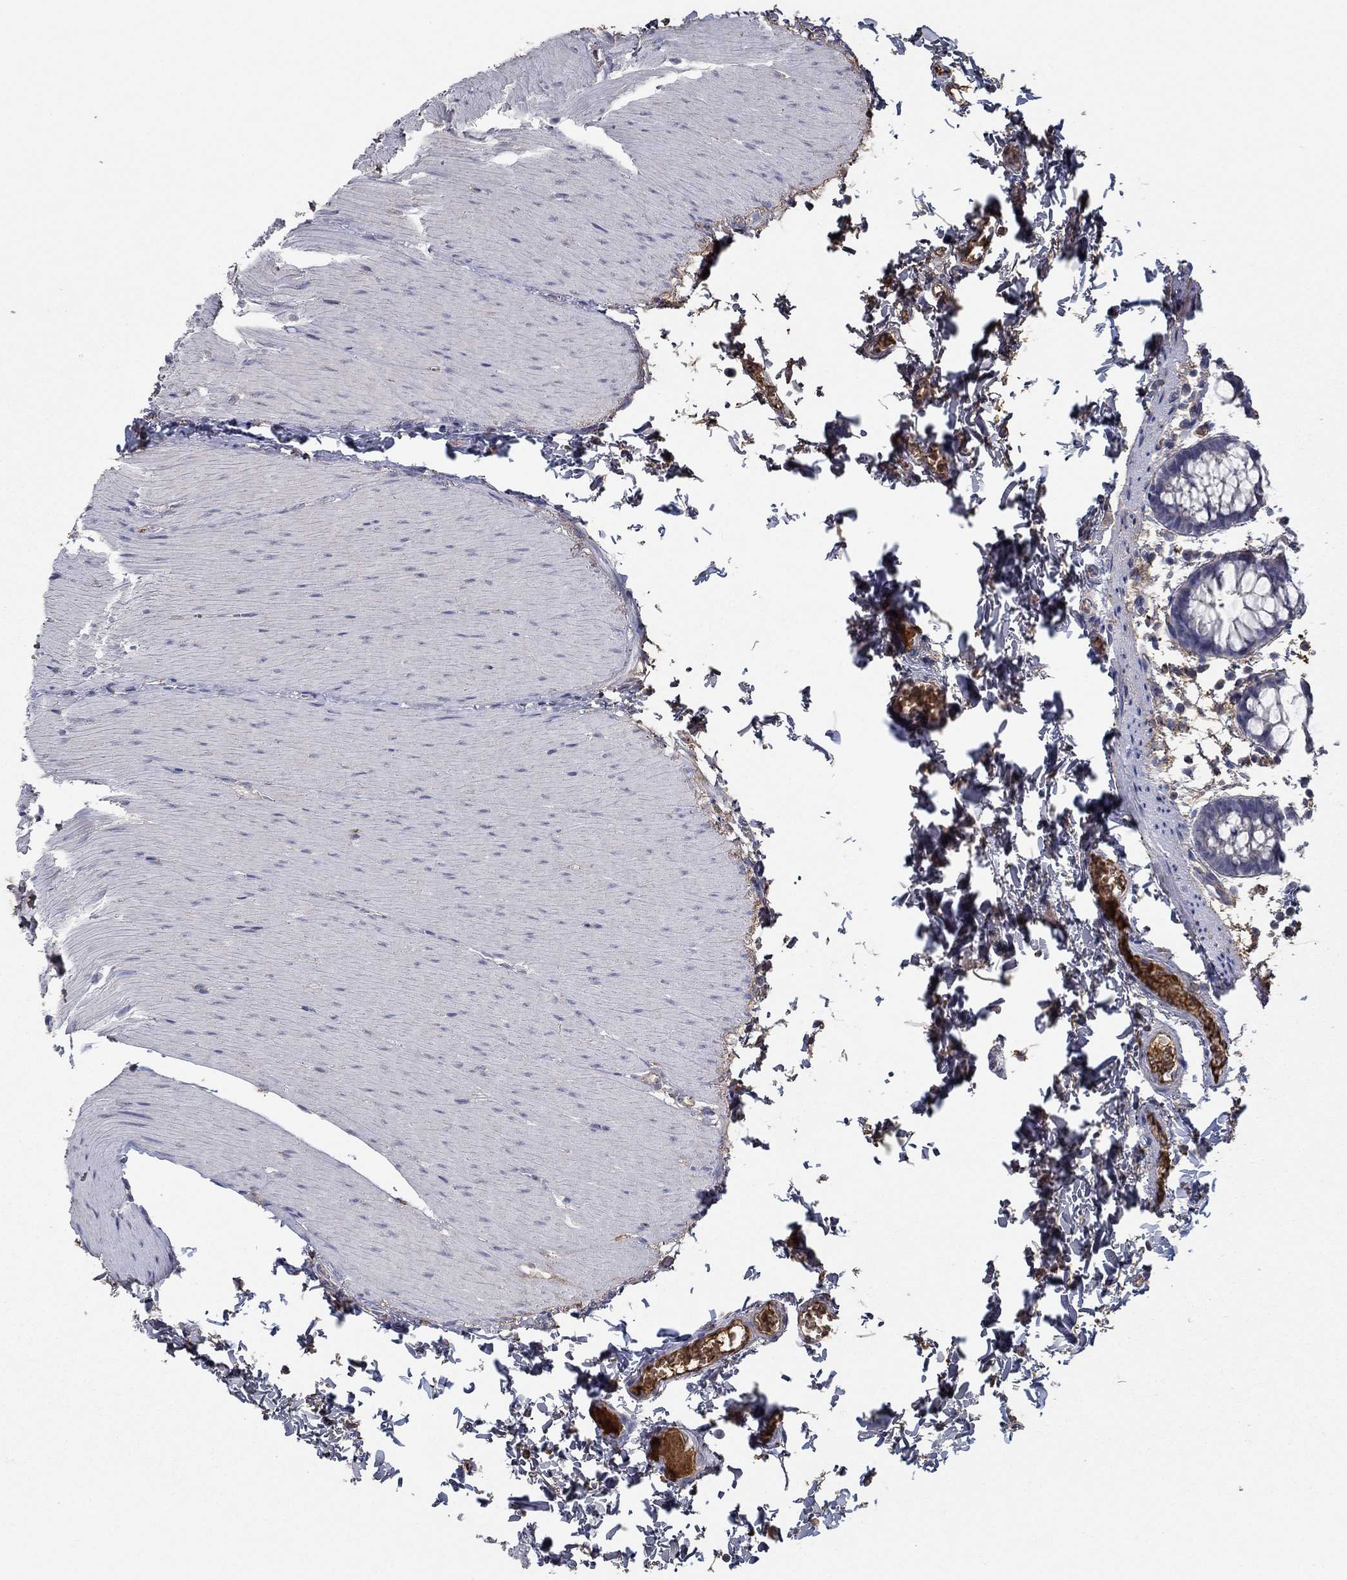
{"staining": {"intensity": "negative", "quantity": "none", "location": "none"}, "tissue": "rectum", "cell_type": "Glandular cells", "image_type": "normal", "snomed": [{"axis": "morphology", "description": "Normal tissue, NOS"}, {"axis": "topography", "description": "Rectum"}], "caption": "Image shows no protein positivity in glandular cells of benign rectum. (Stains: DAB (3,3'-diaminobenzidine) immunohistochemistry with hematoxylin counter stain, Microscopy: brightfield microscopy at high magnification).", "gene": "IL10", "patient": {"sex": "male", "age": 57}}